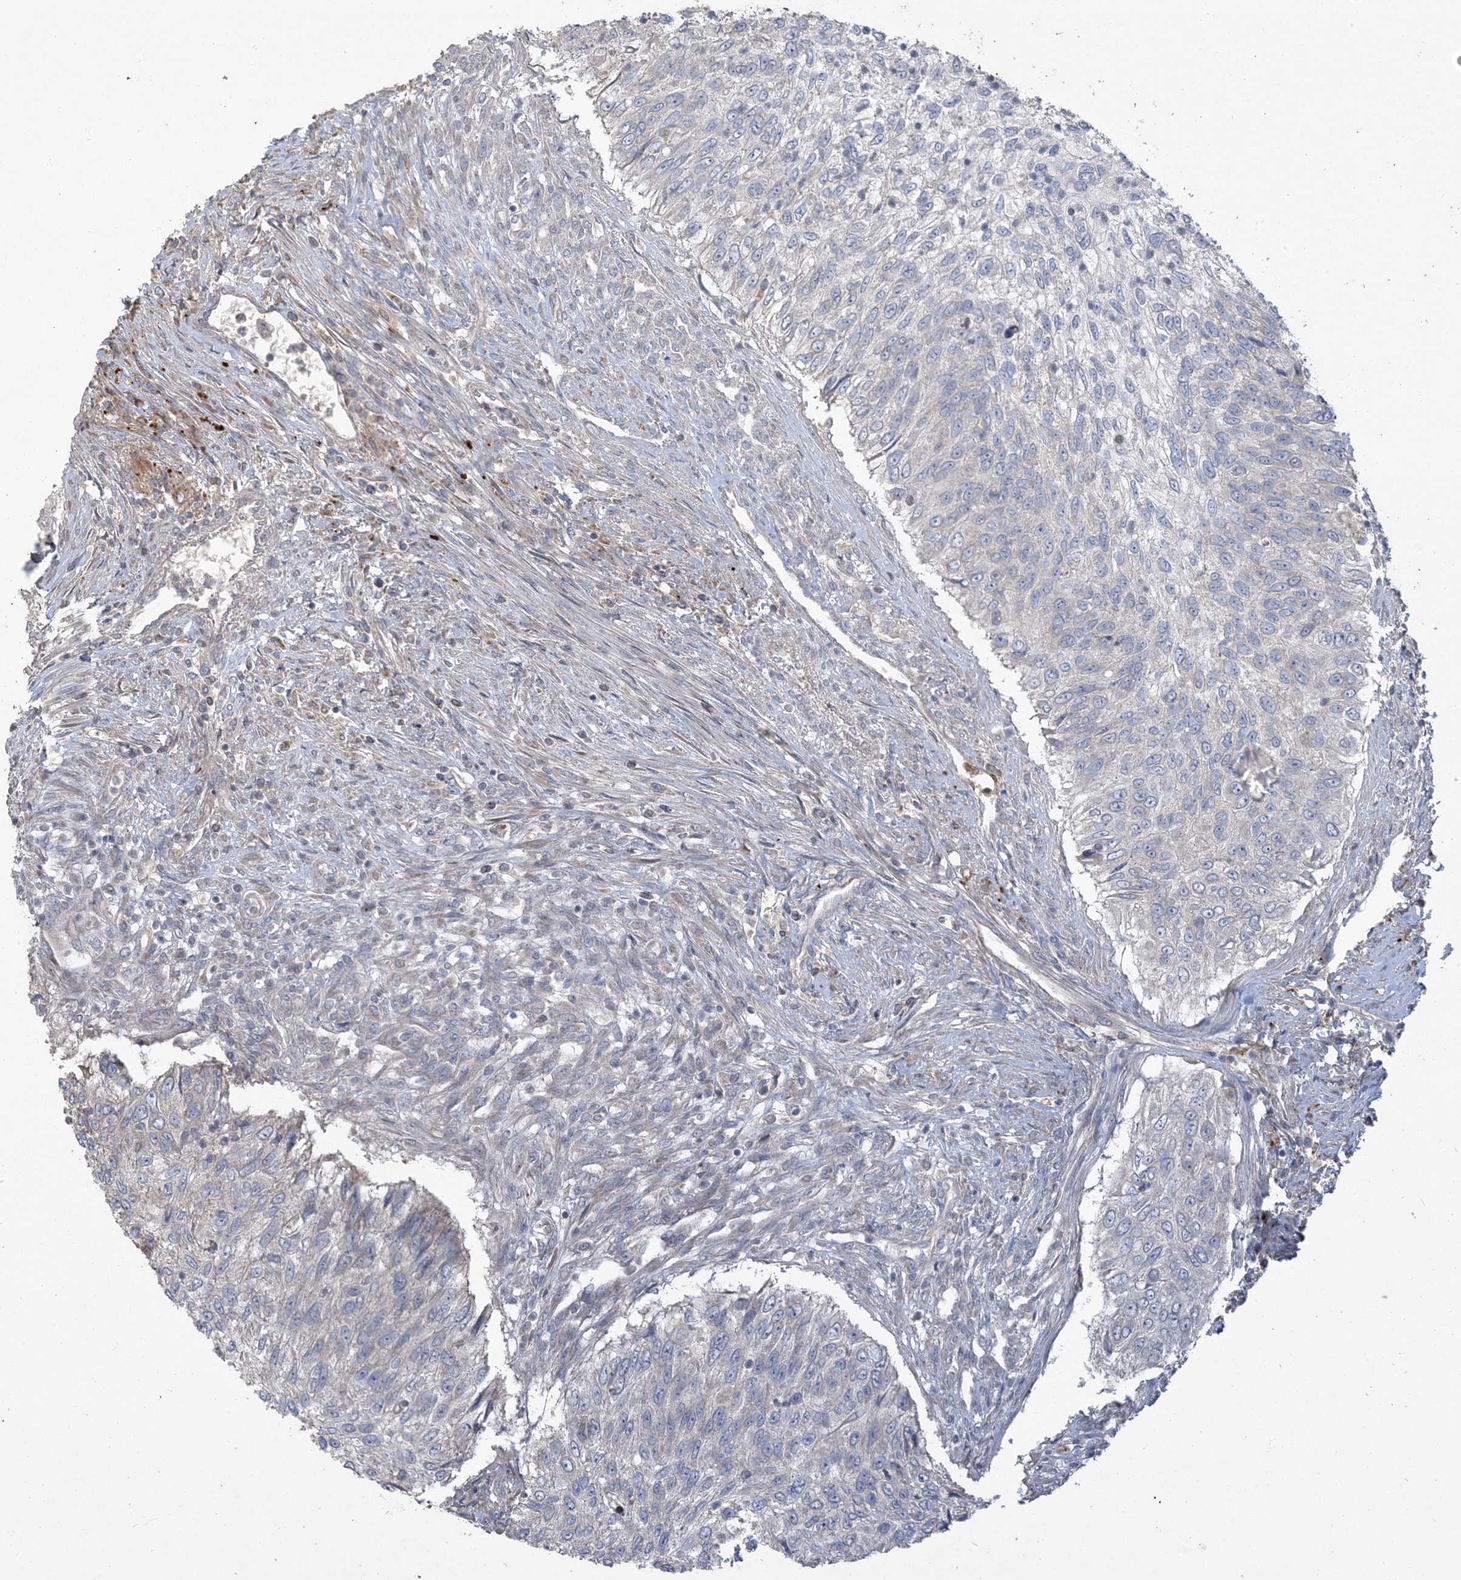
{"staining": {"intensity": "negative", "quantity": "none", "location": "none"}, "tissue": "urothelial cancer", "cell_type": "Tumor cells", "image_type": "cancer", "snomed": [{"axis": "morphology", "description": "Urothelial carcinoma, High grade"}, {"axis": "topography", "description": "Urinary bladder"}], "caption": "IHC histopathology image of neoplastic tissue: high-grade urothelial carcinoma stained with DAB exhibits no significant protein staining in tumor cells. (DAB immunohistochemistry with hematoxylin counter stain).", "gene": "LTN1", "patient": {"sex": "female", "age": 60}}